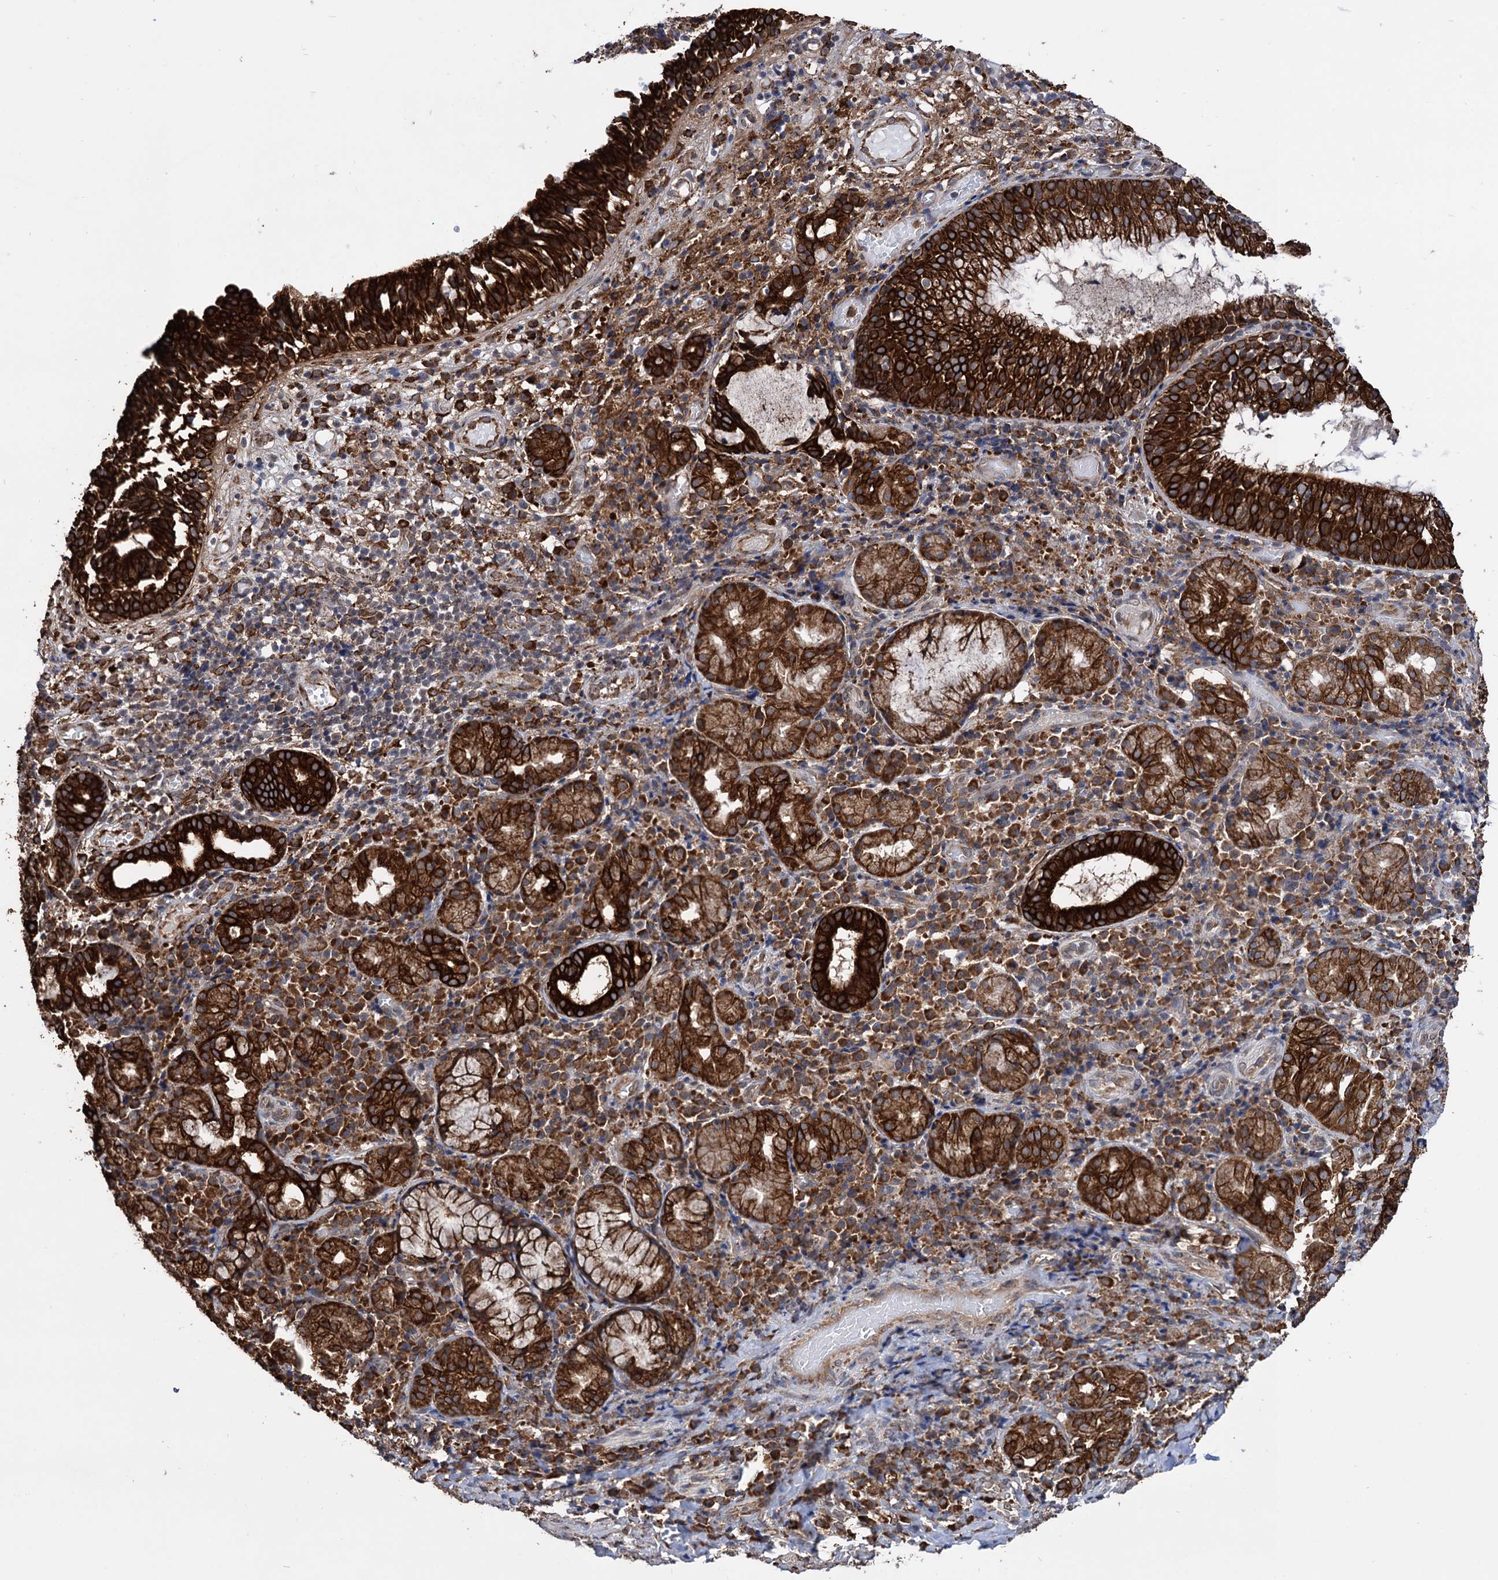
{"staining": {"intensity": "weak", "quantity": "25%-75%", "location": "cytoplasmic/membranous"}, "tissue": "adipose tissue", "cell_type": "Adipocytes", "image_type": "normal", "snomed": [{"axis": "morphology", "description": "Normal tissue, NOS"}, {"axis": "morphology", "description": "Basal cell carcinoma"}, {"axis": "topography", "description": "Cartilage tissue"}, {"axis": "topography", "description": "Nasopharynx"}, {"axis": "topography", "description": "Oral tissue"}], "caption": "Protein analysis of unremarkable adipose tissue demonstrates weak cytoplasmic/membranous positivity in approximately 25%-75% of adipocytes. (DAB (3,3'-diaminobenzidine) IHC, brown staining for protein, blue staining for nuclei).", "gene": "CDAN1", "patient": {"sex": "female", "age": 77}}